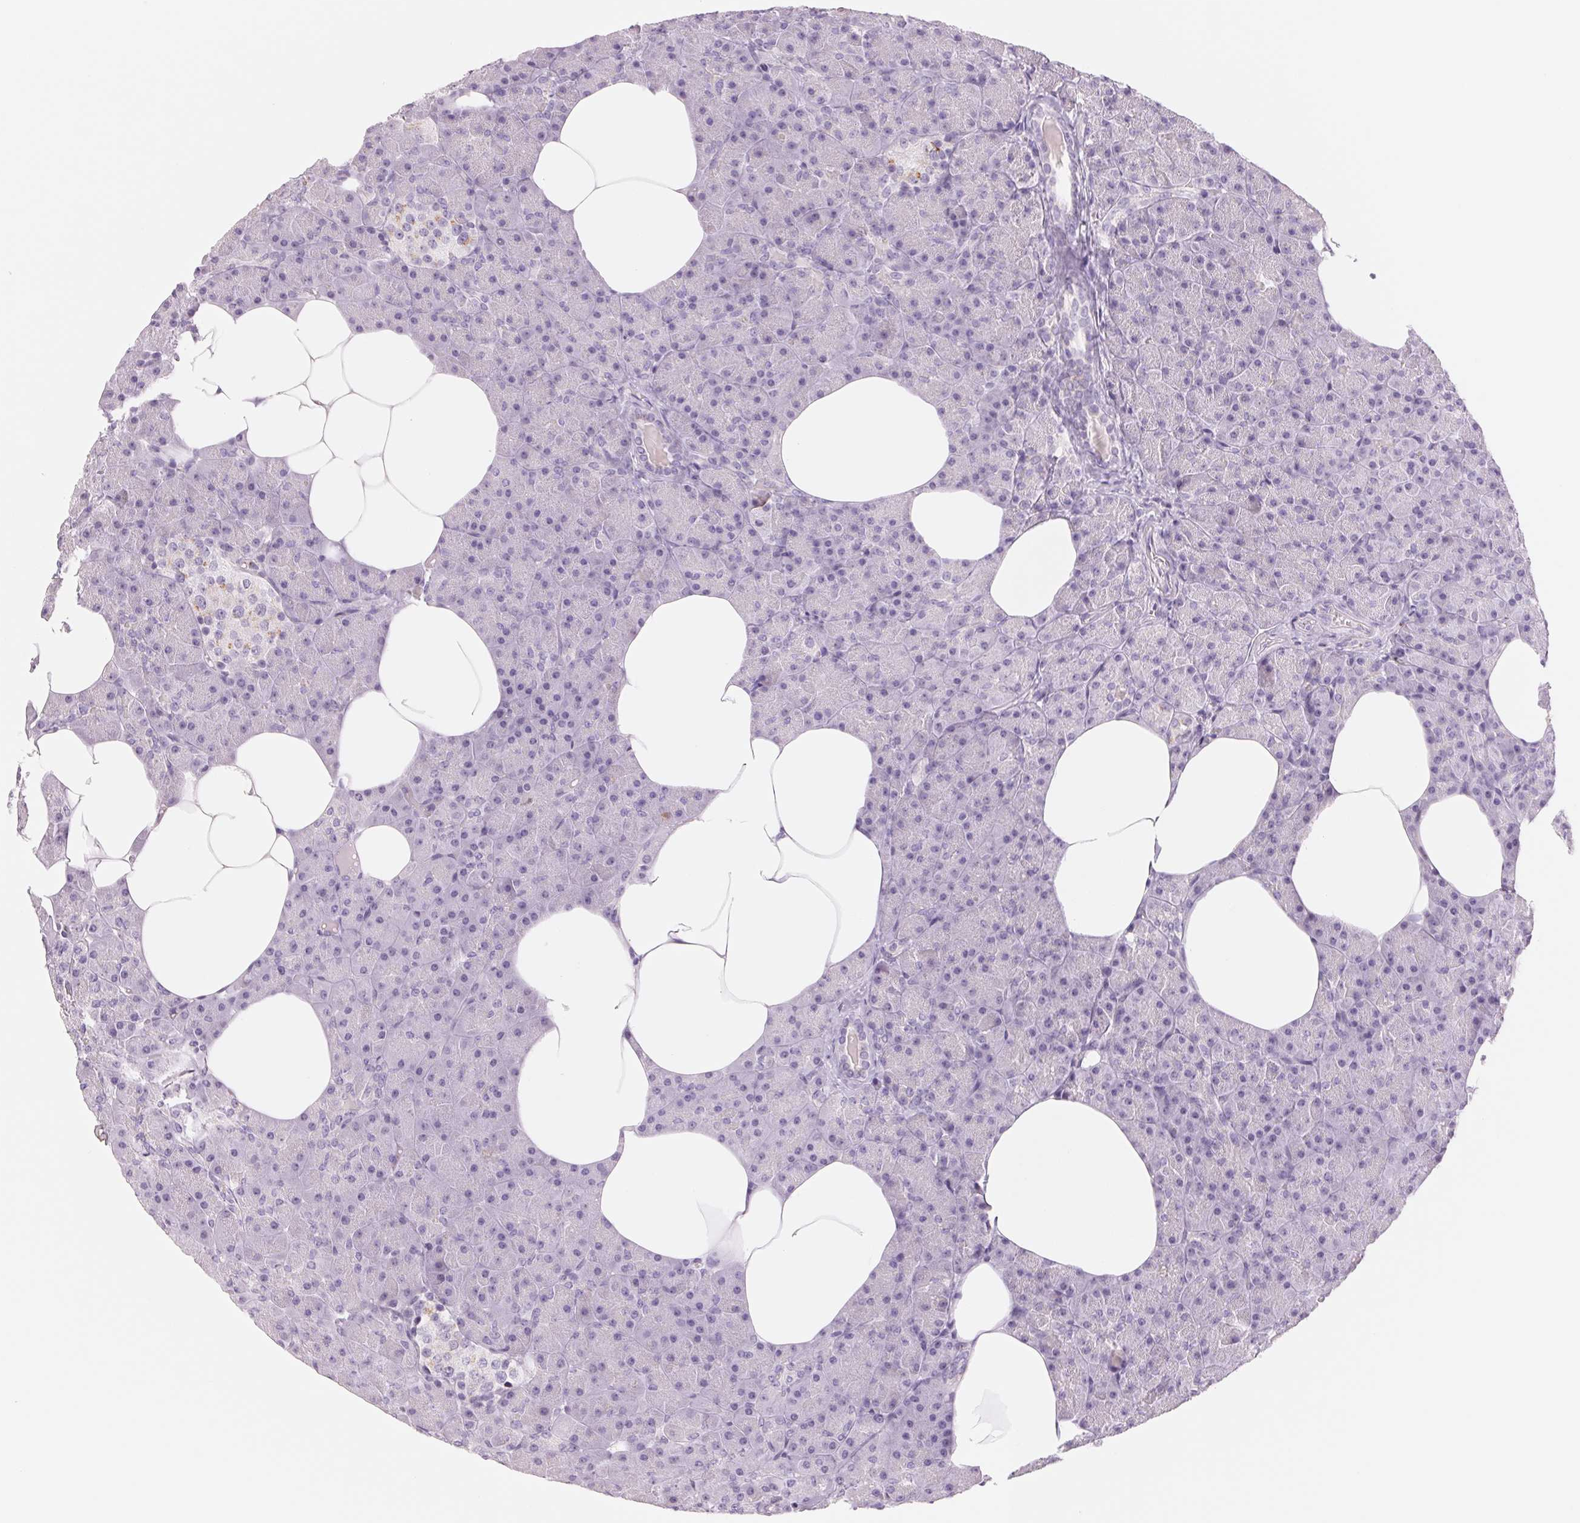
{"staining": {"intensity": "moderate", "quantity": "<25%", "location": "cytoplasmic/membranous"}, "tissue": "pancreas", "cell_type": "Exocrine glandular cells", "image_type": "normal", "snomed": [{"axis": "morphology", "description": "Normal tissue, NOS"}, {"axis": "topography", "description": "Pancreas"}], "caption": "Immunohistochemical staining of benign human pancreas displays moderate cytoplasmic/membranous protein staining in approximately <25% of exocrine glandular cells.", "gene": "GALNT7", "patient": {"sex": "female", "age": 45}}